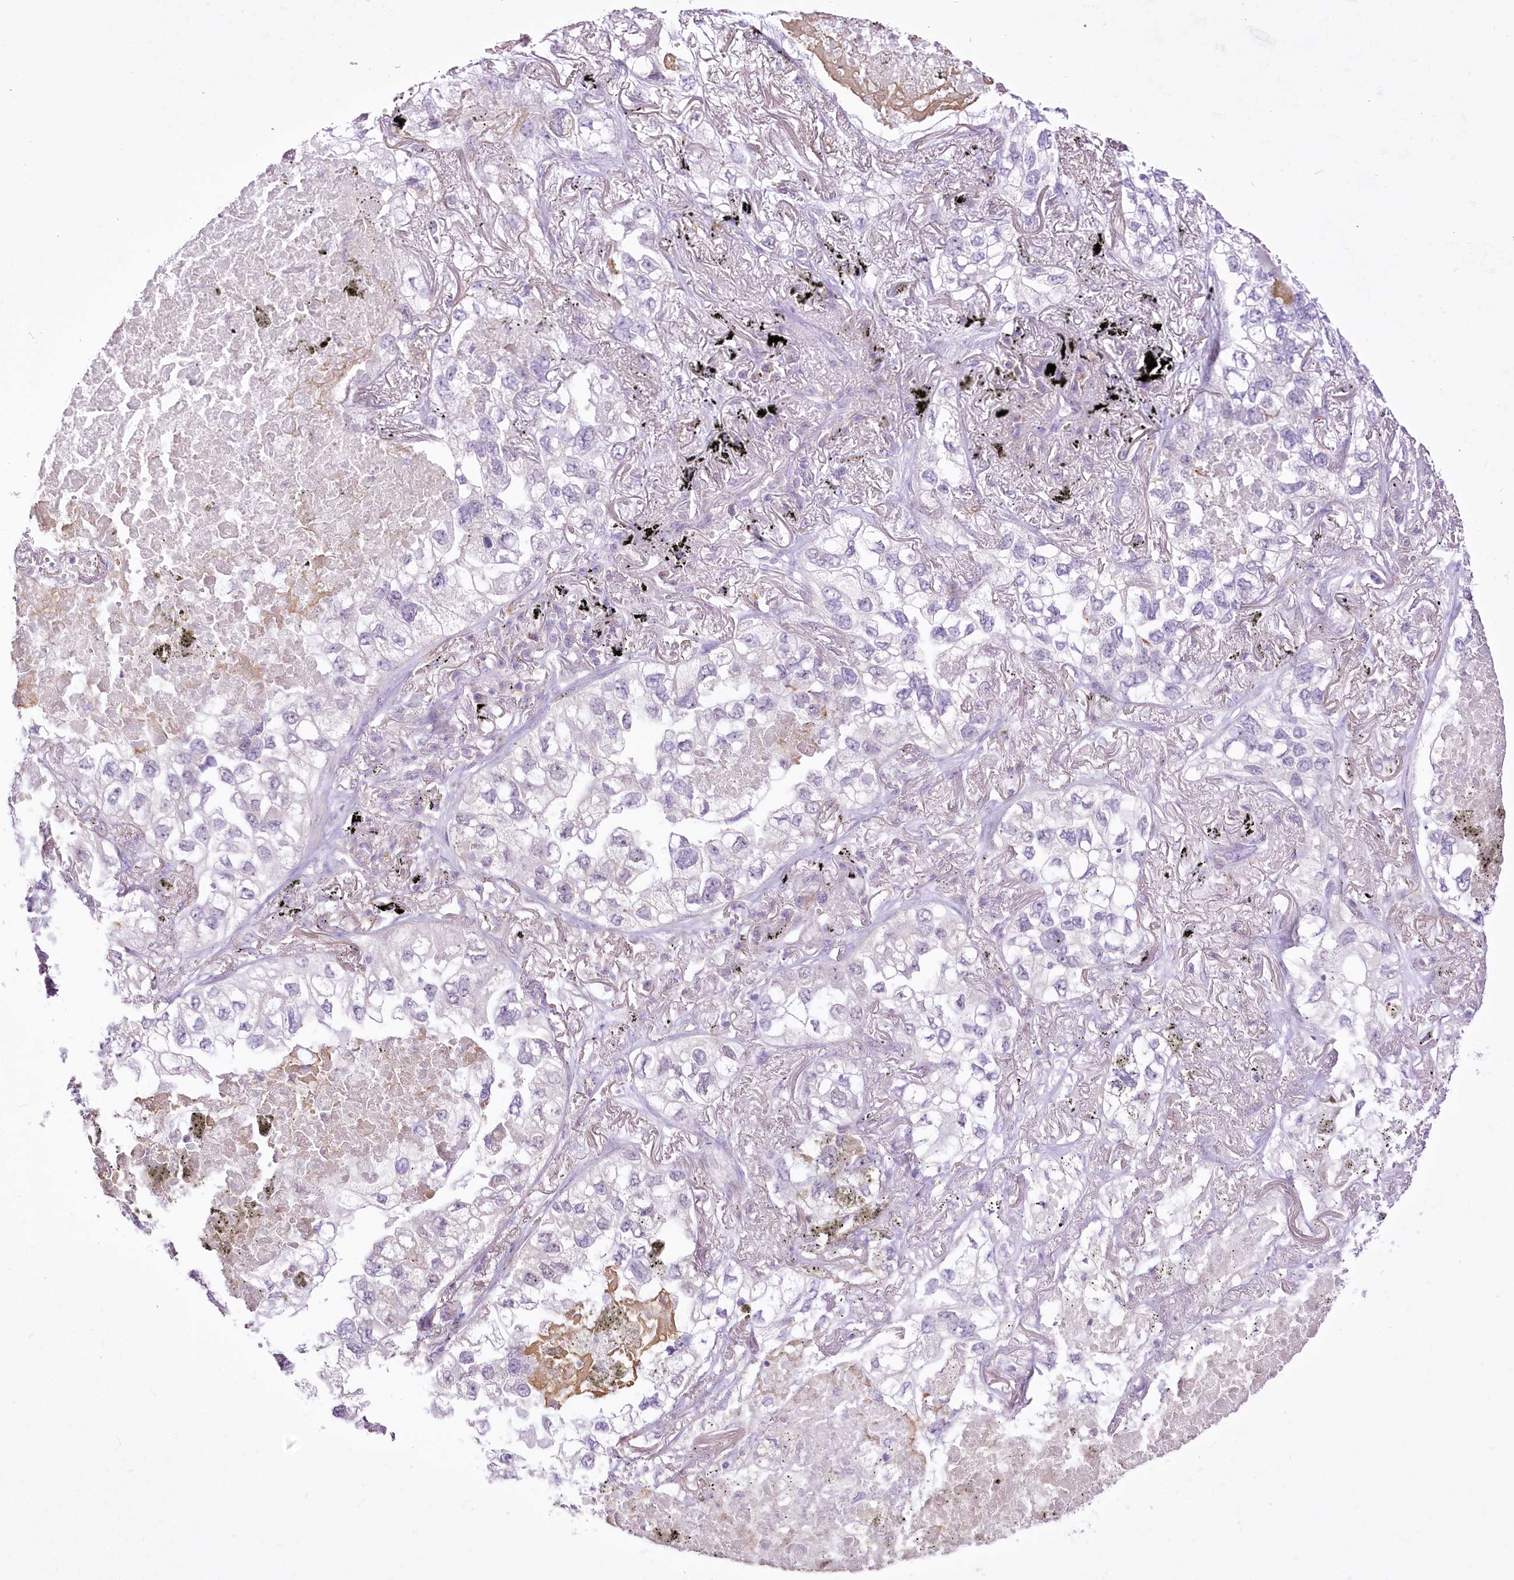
{"staining": {"intensity": "negative", "quantity": "none", "location": "none"}, "tissue": "lung cancer", "cell_type": "Tumor cells", "image_type": "cancer", "snomed": [{"axis": "morphology", "description": "Adenocarcinoma, NOS"}, {"axis": "topography", "description": "Lung"}], "caption": "This histopathology image is of lung cancer (adenocarcinoma) stained with IHC to label a protein in brown with the nuclei are counter-stained blue. There is no expression in tumor cells.", "gene": "CCDC30", "patient": {"sex": "male", "age": 65}}